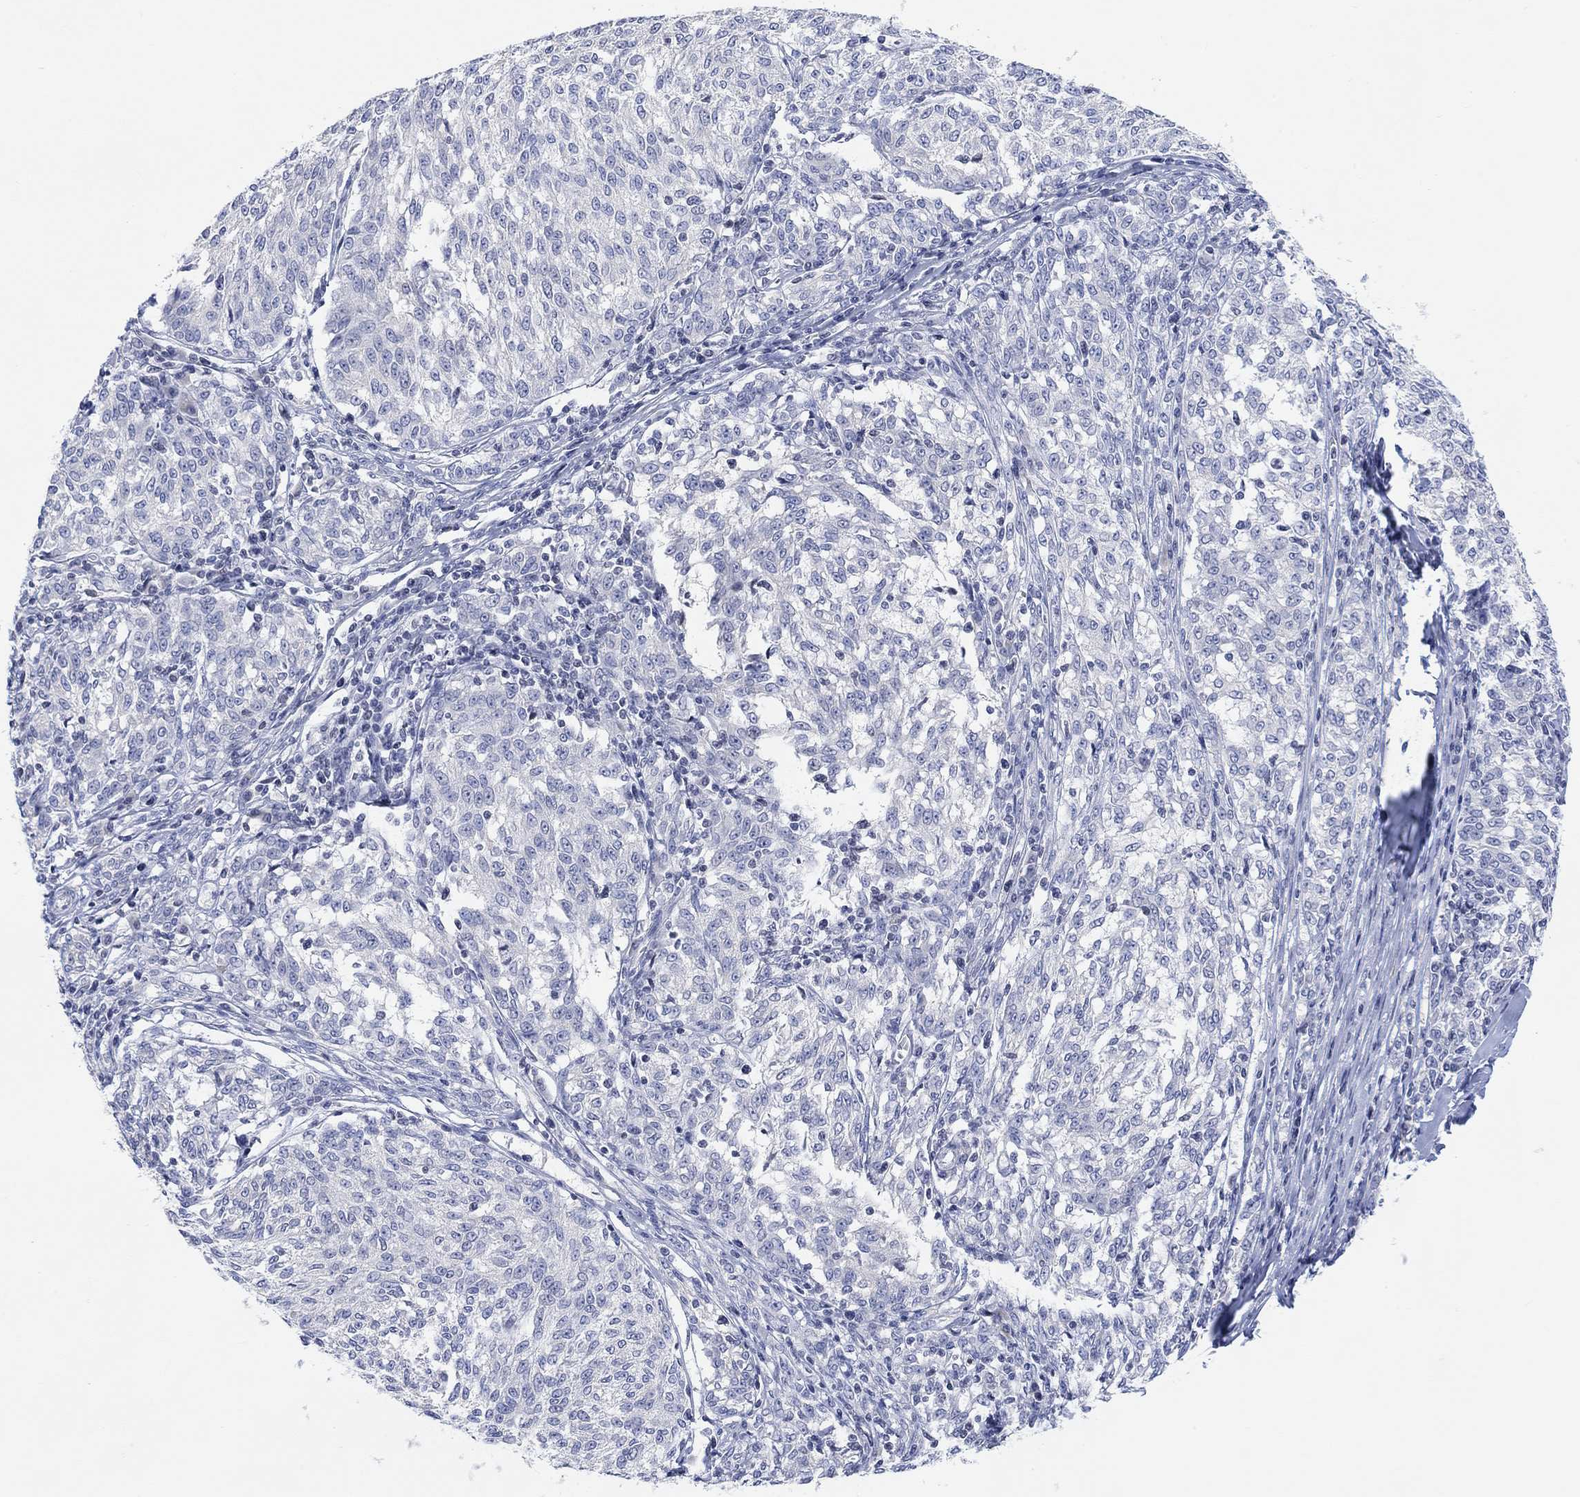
{"staining": {"intensity": "negative", "quantity": "none", "location": "none"}, "tissue": "melanoma", "cell_type": "Tumor cells", "image_type": "cancer", "snomed": [{"axis": "morphology", "description": "Malignant melanoma, NOS"}, {"axis": "topography", "description": "Skin"}], "caption": "Melanoma was stained to show a protein in brown. There is no significant staining in tumor cells.", "gene": "ATP6V1E2", "patient": {"sex": "female", "age": 72}}